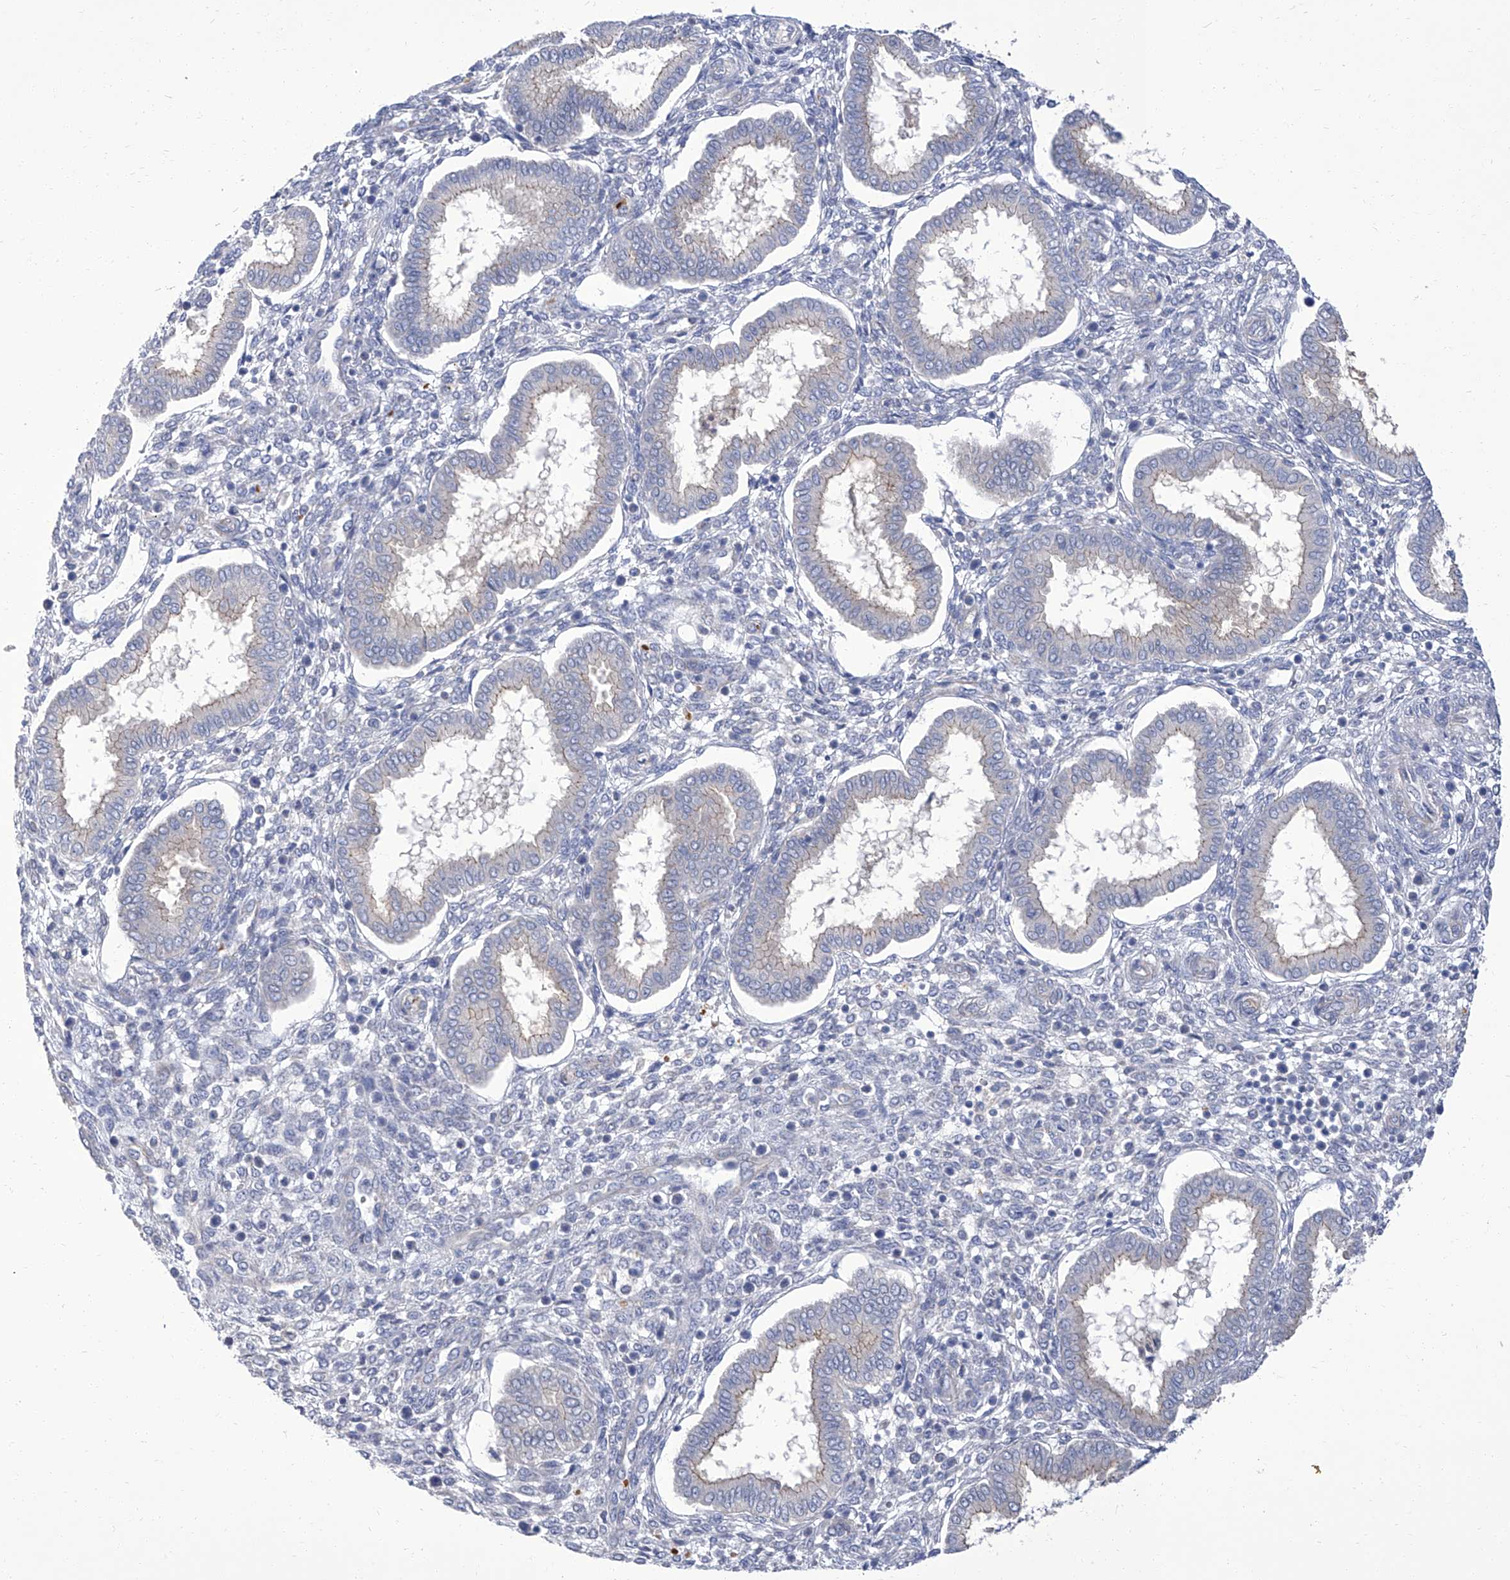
{"staining": {"intensity": "negative", "quantity": "none", "location": "none"}, "tissue": "endometrium", "cell_type": "Cells in endometrial stroma", "image_type": "normal", "snomed": [{"axis": "morphology", "description": "Normal tissue, NOS"}, {"axis": "topography", "description": "Endometrium"}], "caption": "A high-resolution micrograph shows immunohistochemistry staining of benign endometrium, which displays no significant staining in cells in endometrial stroma. (DAB IHC with hematoxylin counter stain).", "gene": "PARD3", "patient": {"sex": "female", "age": 24}}